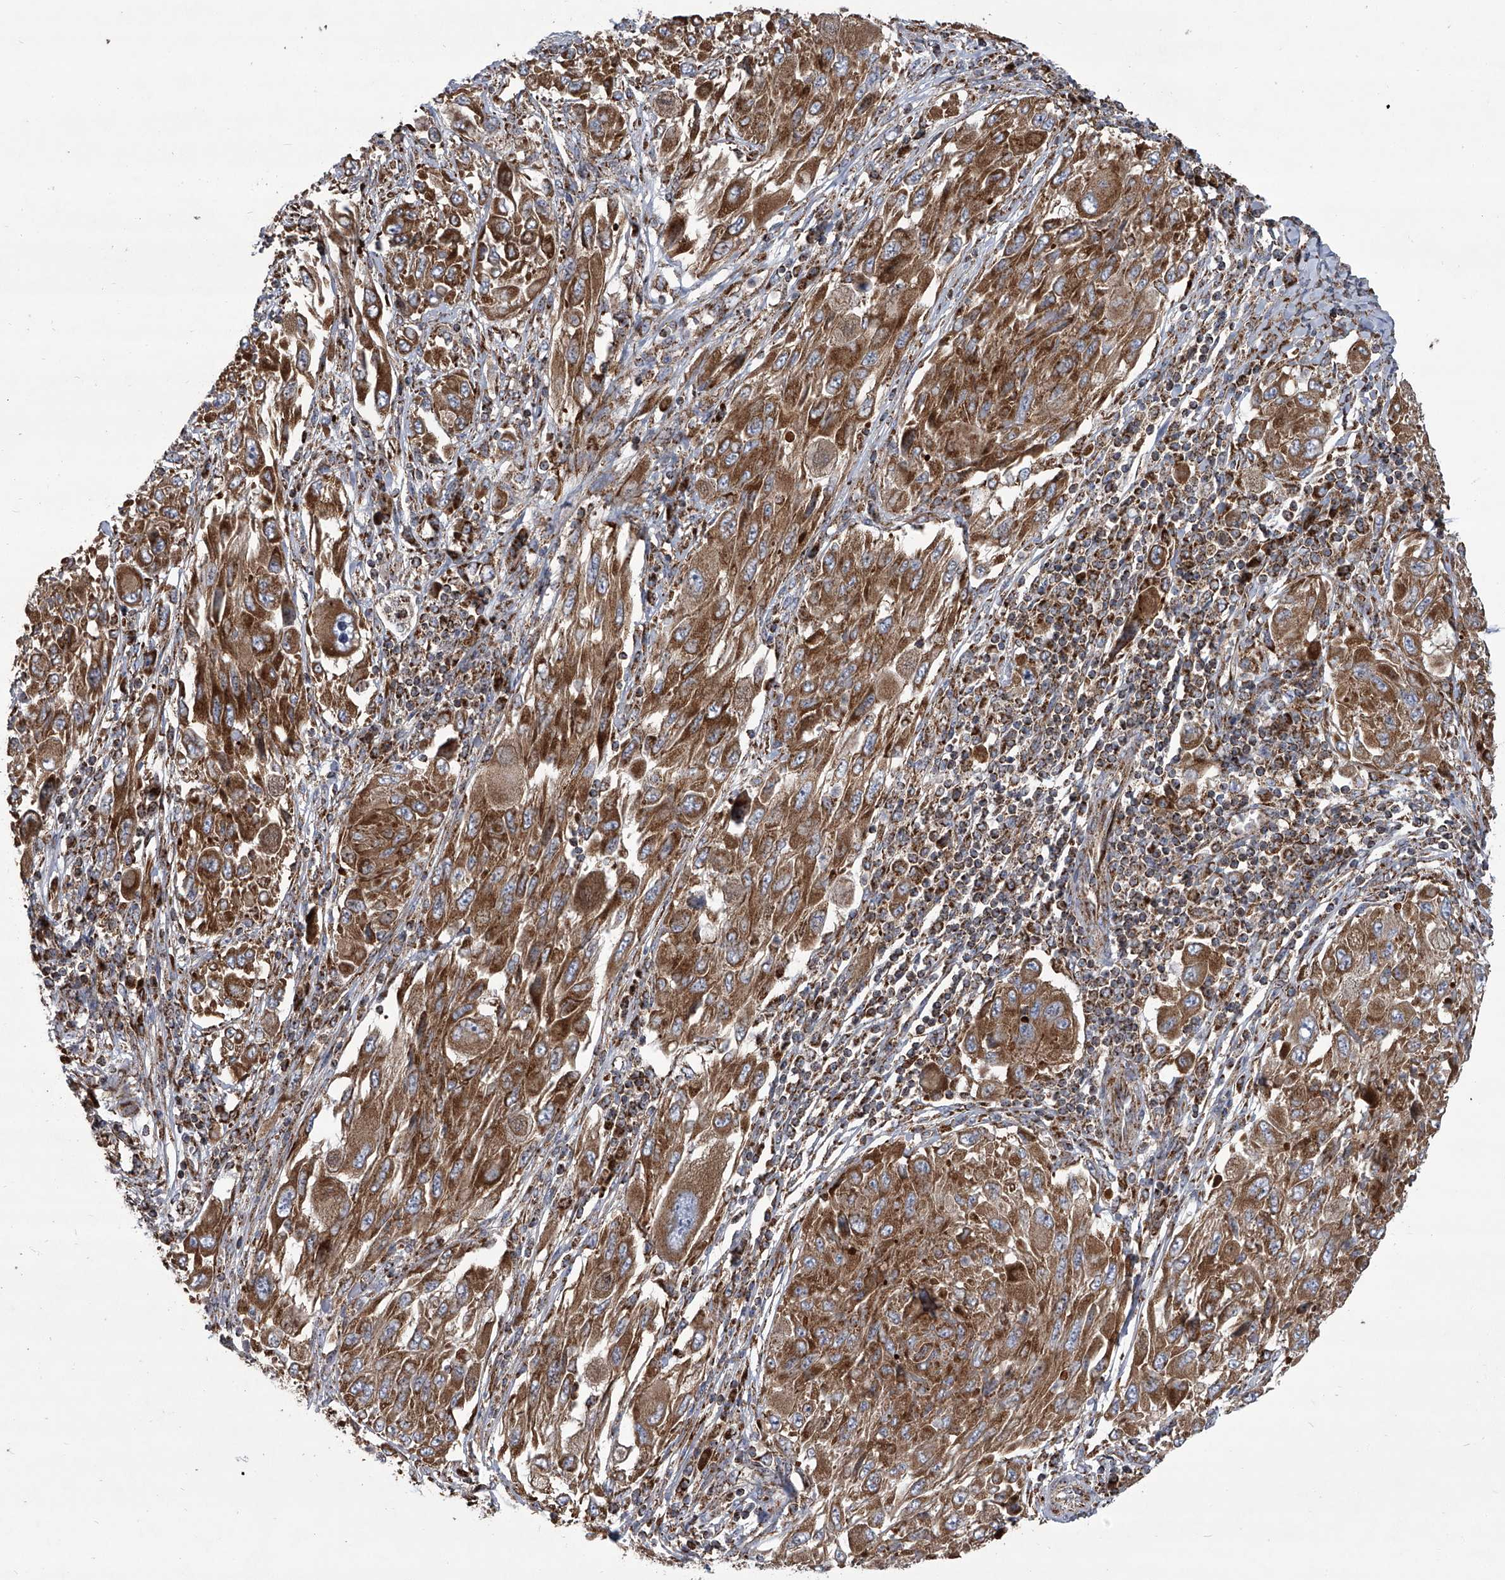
{"staining": {"intensity": "moderate", "quantity": ">75%", "location": "cytoplasmic/membranous"}, "tissue": "melanoma", "cell_type": "Tumor cells", "image_type": "cancer", "snomed": [{"axis": "morphology", "description": "Malignant melanoma, NOS"}, {"axis": "topography", "description": "Skin"}], "caption": "Tumor cells reveal medium levels of moderate cytoplasmic/membranous positivity in approximately >75% of cells in human malignant melanoma.", "gene": "ZC3H15", "patient": {"sex": "female", "age": 91}}